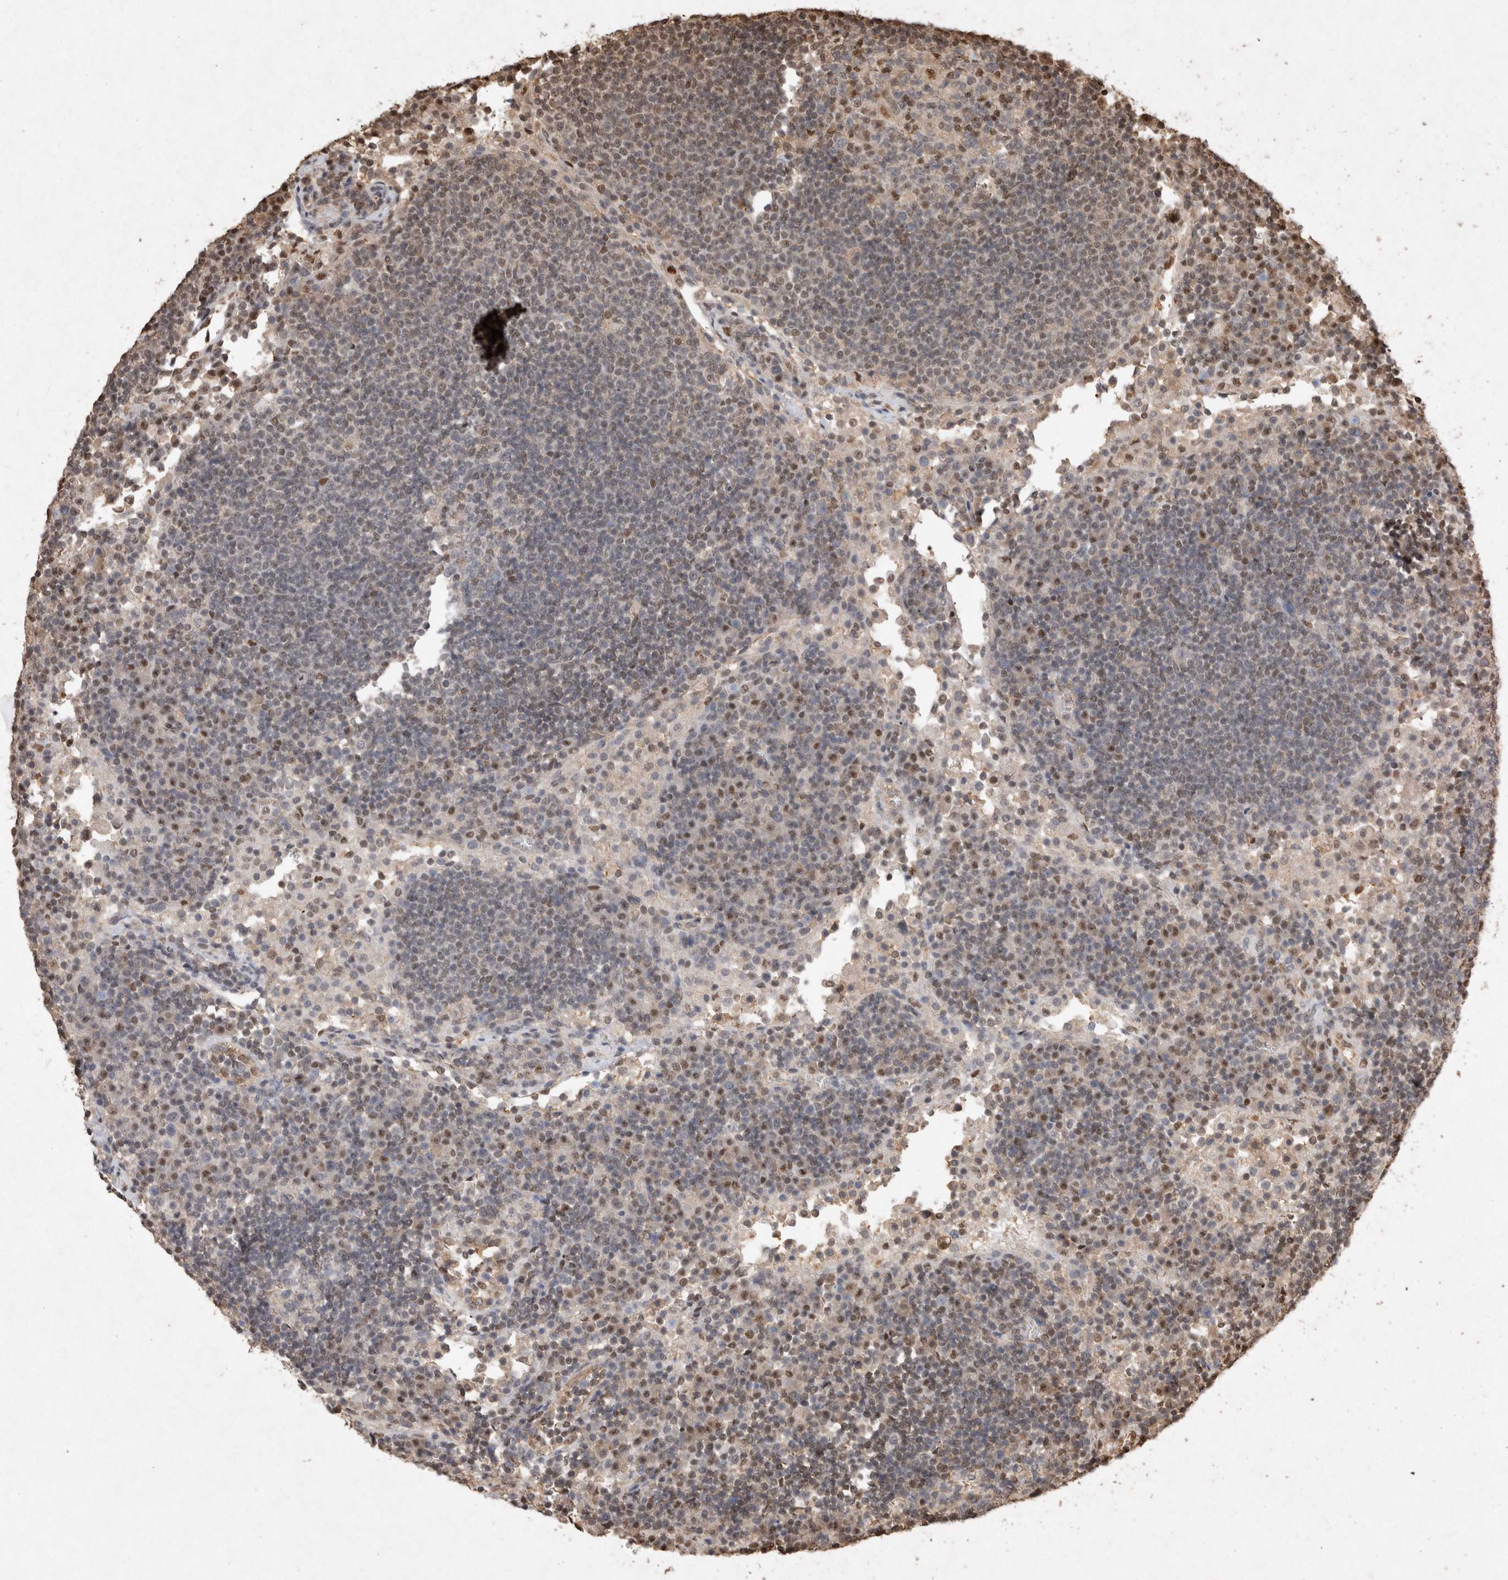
{"staining": {"intensity": "strong", "quantity": "<25%", "location": "nuclear"}, "tissue": "lymph node", "cell_type": "Germinal center cells", "image_type": "normal", "snomed": [{"axis": "morphology", "description": "Normal tissue, NOS"}, {"axis": "topography", "description": "Lymph node"}], "caption": "Normal lymph node was stained to show a protein in brown. There is medium levels of strong nuclear staining in approximately <25% of germinal center cells. Immunohistochemistry stains the protein in brown and the nuclei are stained blue.", "gene": "HDGF", "patient": {"sex": "female", "age": 53}}